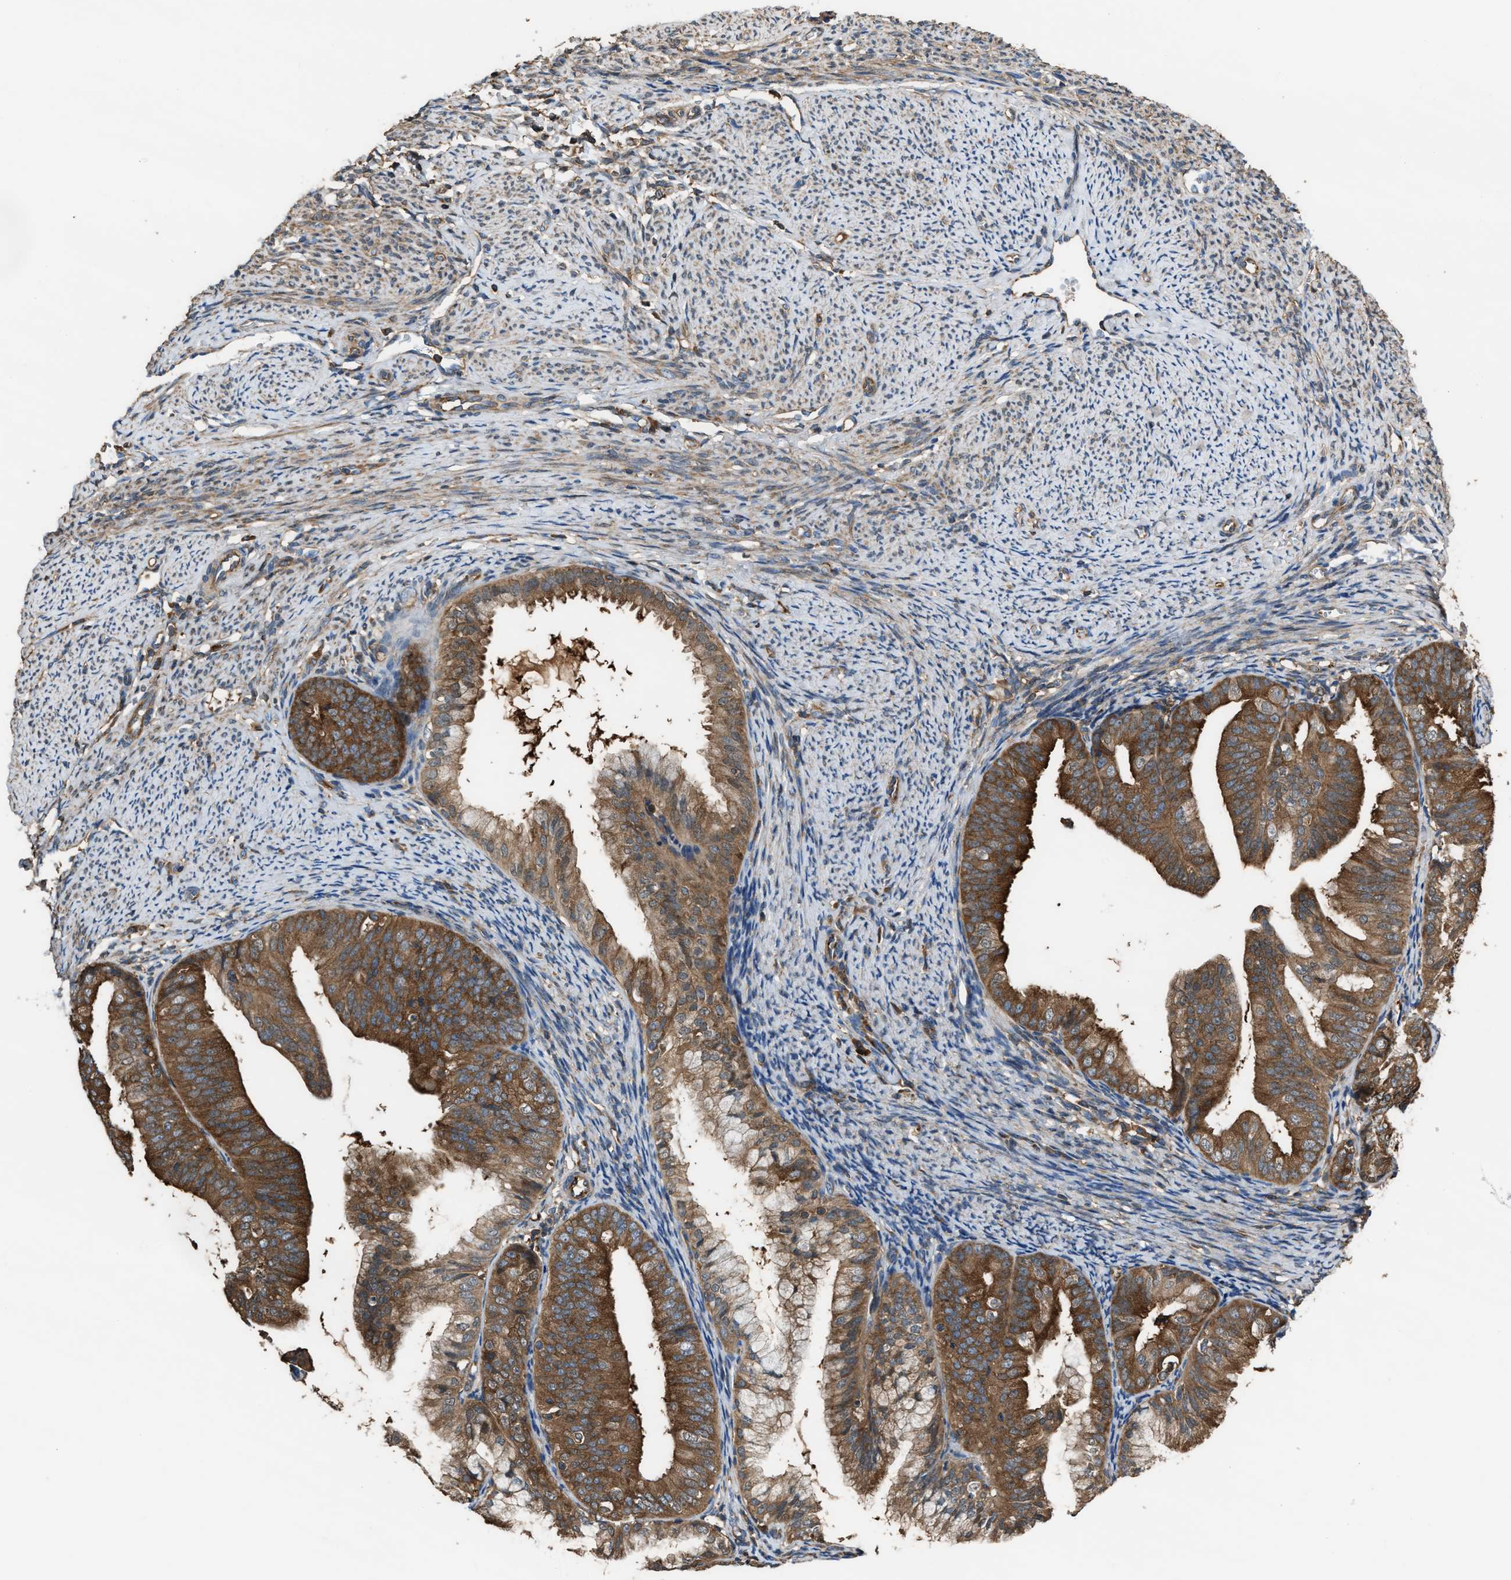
{"staining": {"intensity": "strong", "quantity": ">75%", "location": "cytoplasmic/membranous"}, "tissue": "endometrial cancer", "cell_type": "Tumor cells", "image_type": "cancer", "snomed": [{"axis": "morphology", "description": "Adenocarcinoma, NOS"}, {"axis": "topography", "description": "Endometrium"}], "caption": "Immunohistochemistry histopathology image of endometrial cancer (adenocarcinoma) stained for a protein (brown), which displays high levels of strong cytoplasmic/membranous expression in approximately >75% of tumor cells.", "gene": "ATIC", "patient": {"sex": "female", "age": 63}}